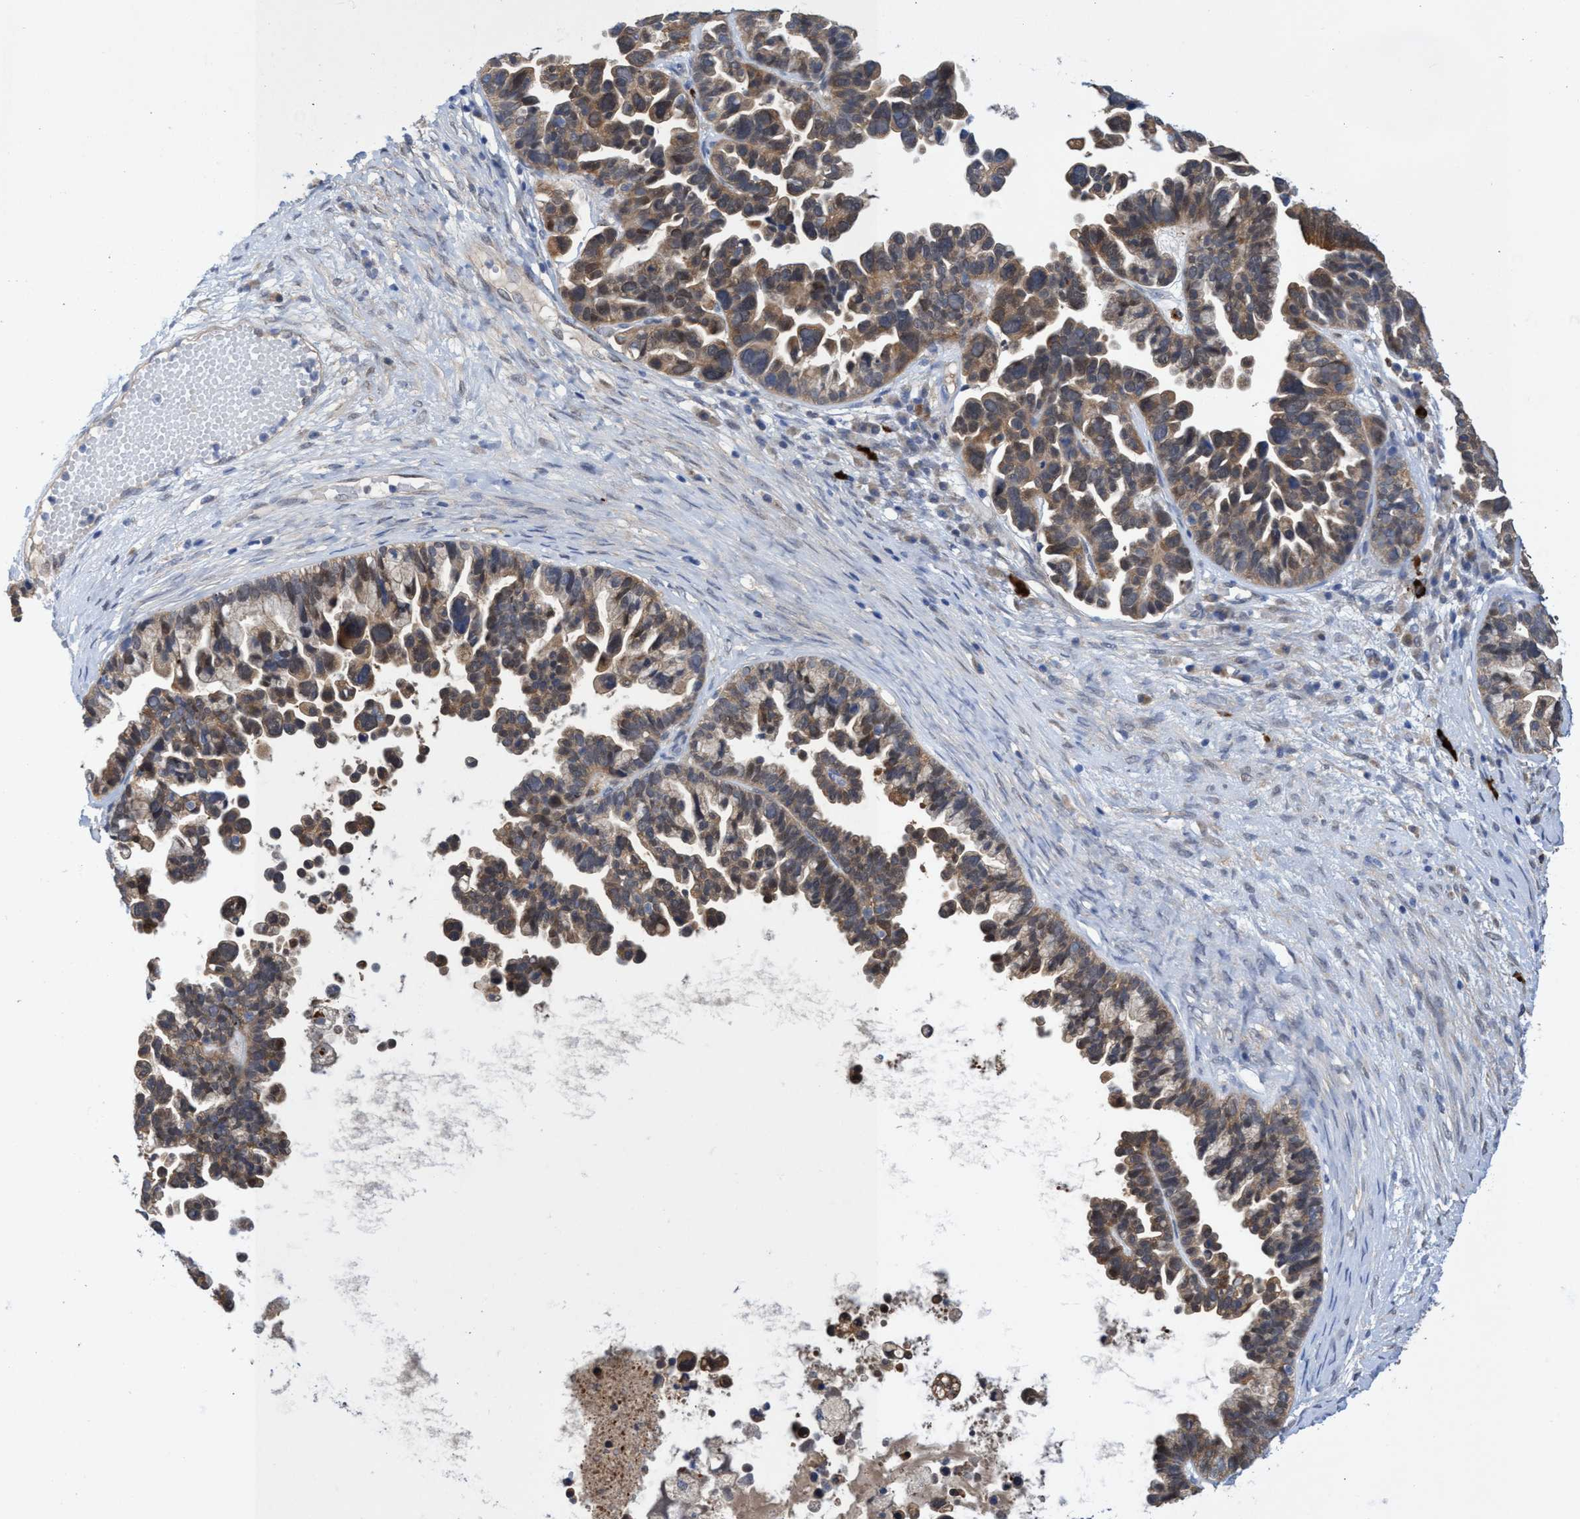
{"staining": {"intensity": "moderate", "quantity": ">75%", "location": "cytoplasmic/membranous"}, "tissue": "ovarian cancer", "cell_type": "Tumor cells", "image_type": "cancer", "snomed": [{"axis": "morphology", "description": "Cystadenocarcinoma, serous, NOS"}, {"axis": "topography", "description": "Ovary"}], "caption": "Human ovarian serous cystadenocarcinoma stained with a protein marker exhibits moderate staining in tumor cells.", "gene": "PNPO", "patient": {"sex": "female", "age": 56}}